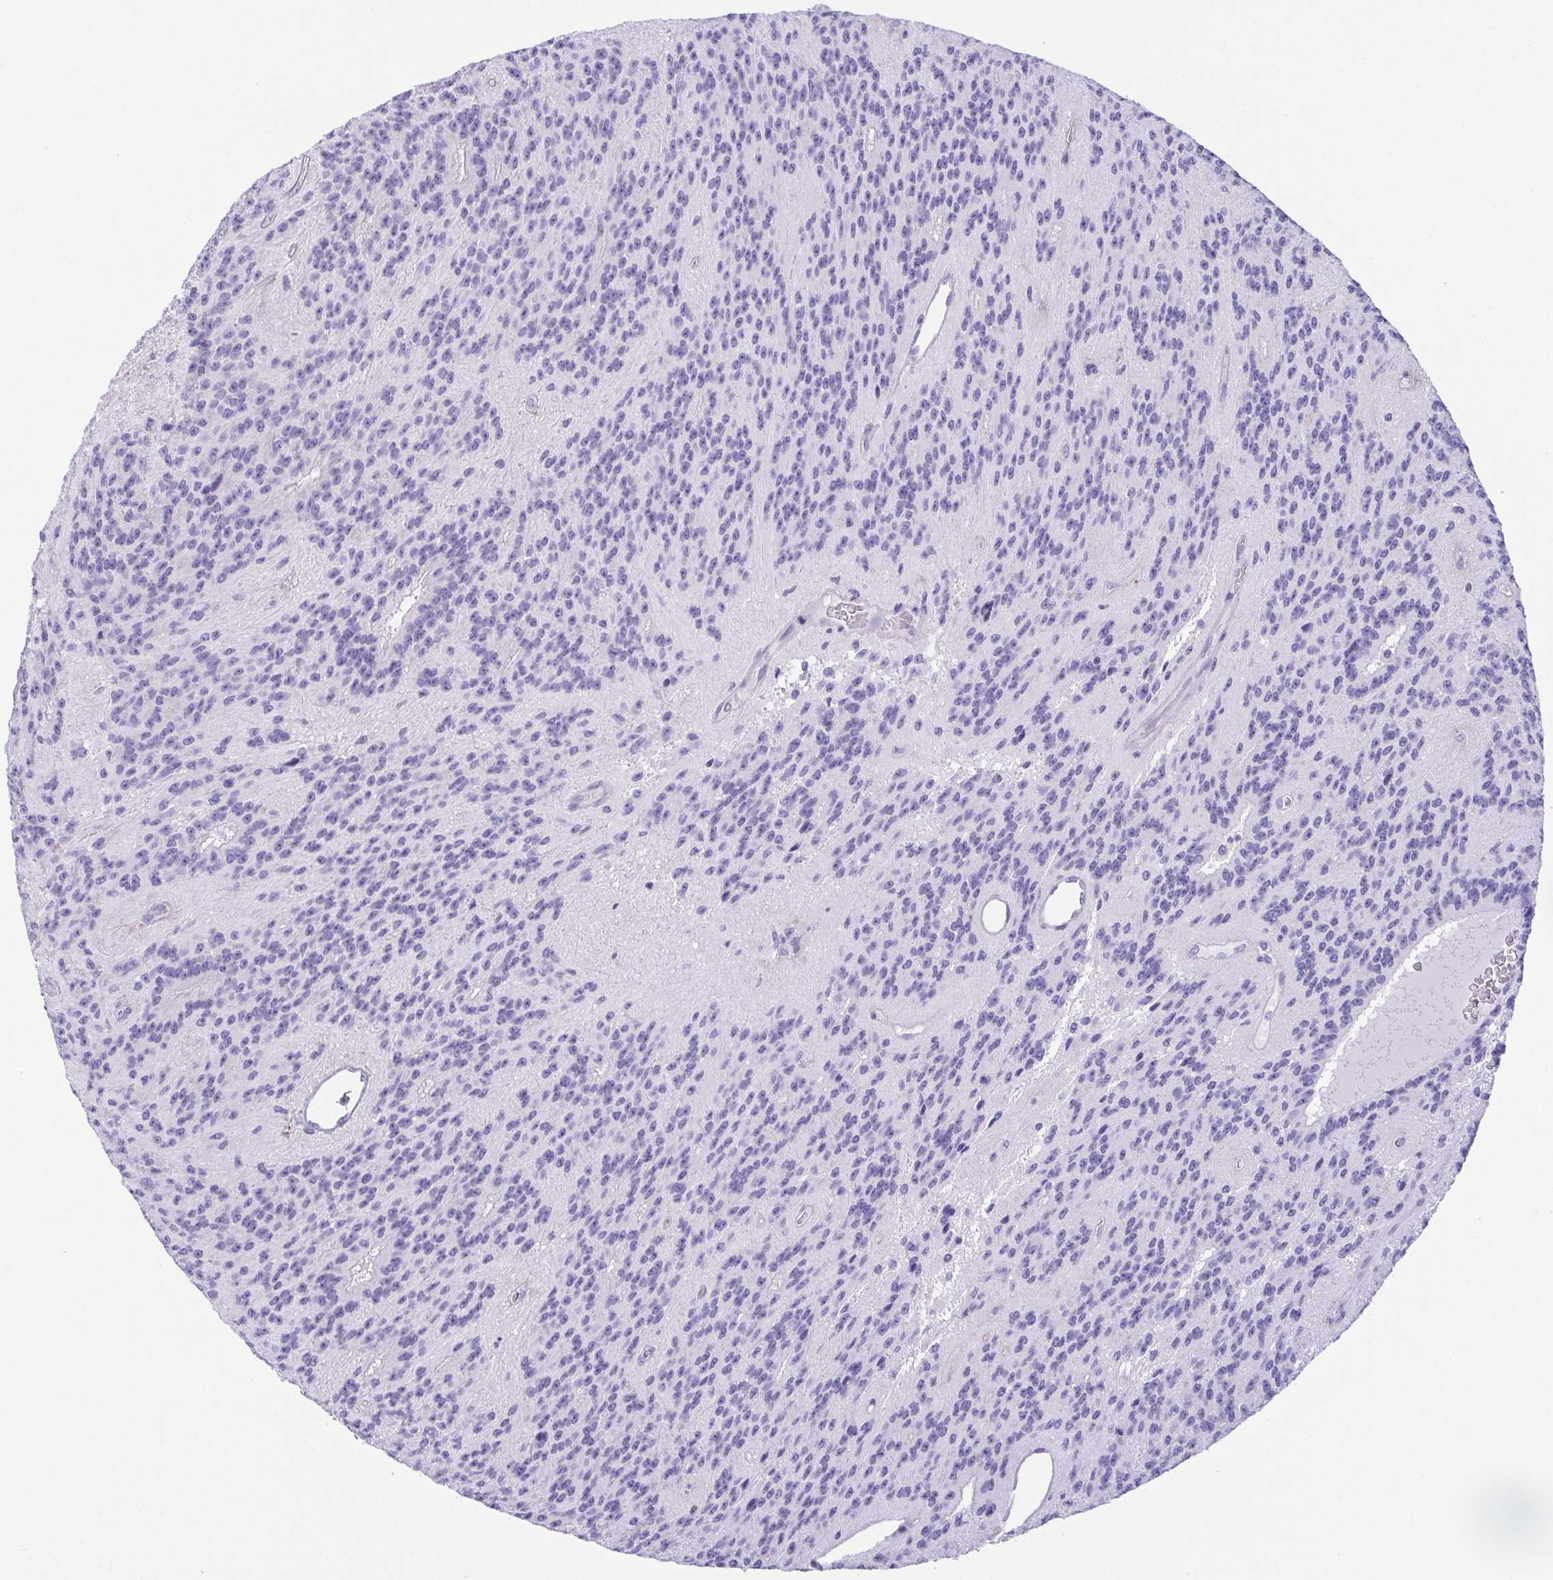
{"staining": {"intensity": "negative", "quantity": "none", "location": "none"}, "tissue": "glioma", "cell_type": "Tumor cells", "image_type": "cancer", "snomed": [{"axis": "morphology", "description": "Glioma, malignant, Low grade"}, {"axis": "topography", "description": "Brain"}], "caption": "Malignant glioma (low-grade) was stained to show a protein in brown. There is no significant staining in tumor cells.", "gene": "LUZP4", "patient": {"sex": "male", "age": 31}}